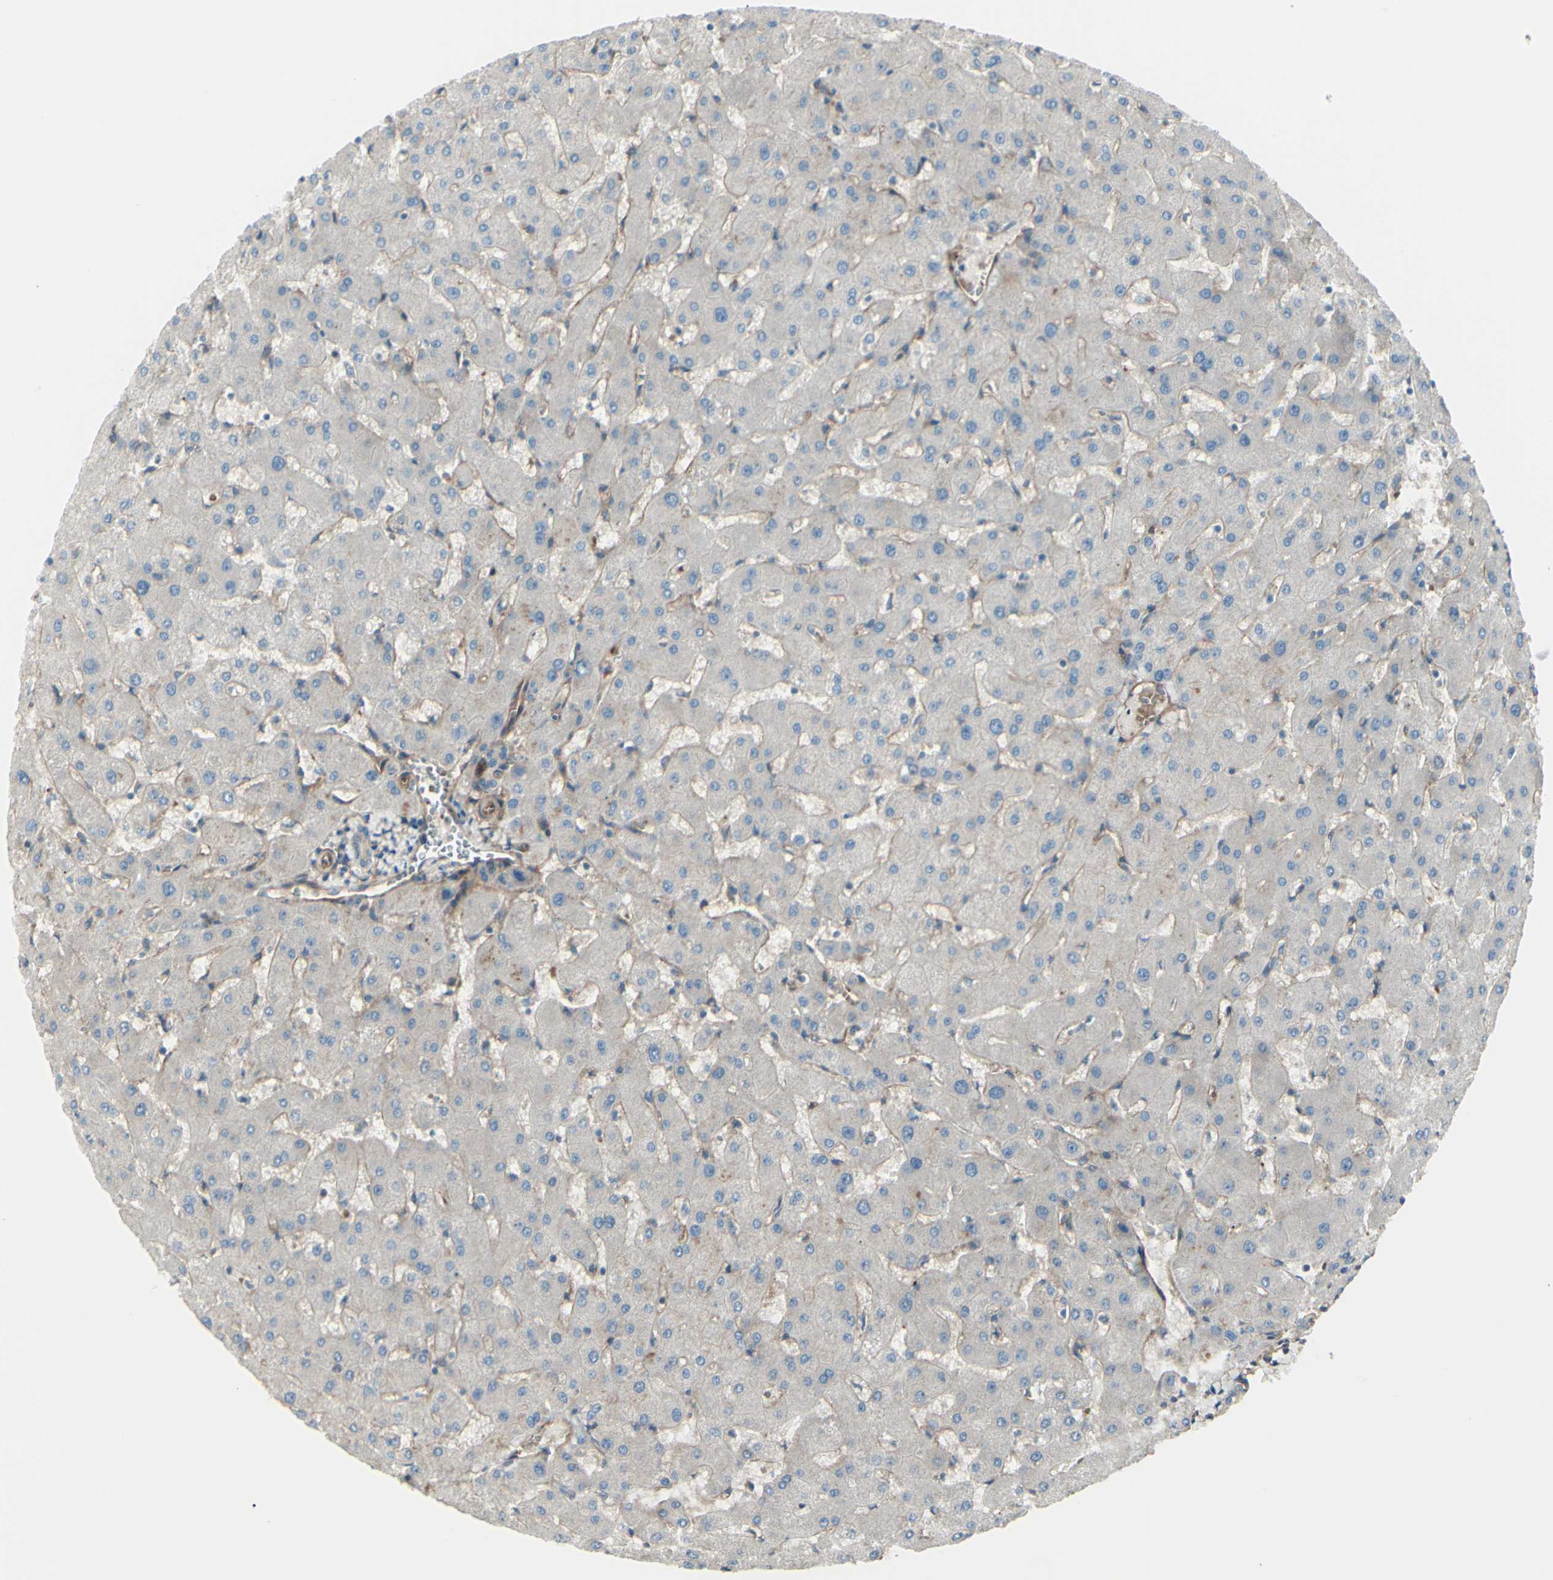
{"staining": {"intensity": "weak", "quantity": ">75%", "location": "cytoplasmic/membranous"}, "tissue": "liver", "cell_type": "Cholangiocytes", "image_type": "normal", "snomed": [{"axis": "morphology", "description": "Normal tissue, NOS"}, {"axis": "topography", "description": "Liver"}], "caption": "This image reveals IHC staining of normal human liver, with low weak cytoplasmic/membranous staining in approximately >75% of cholangiocytes.", "gene": "PCDHGA10", "patient": {"sex": "female", "age": 63}}